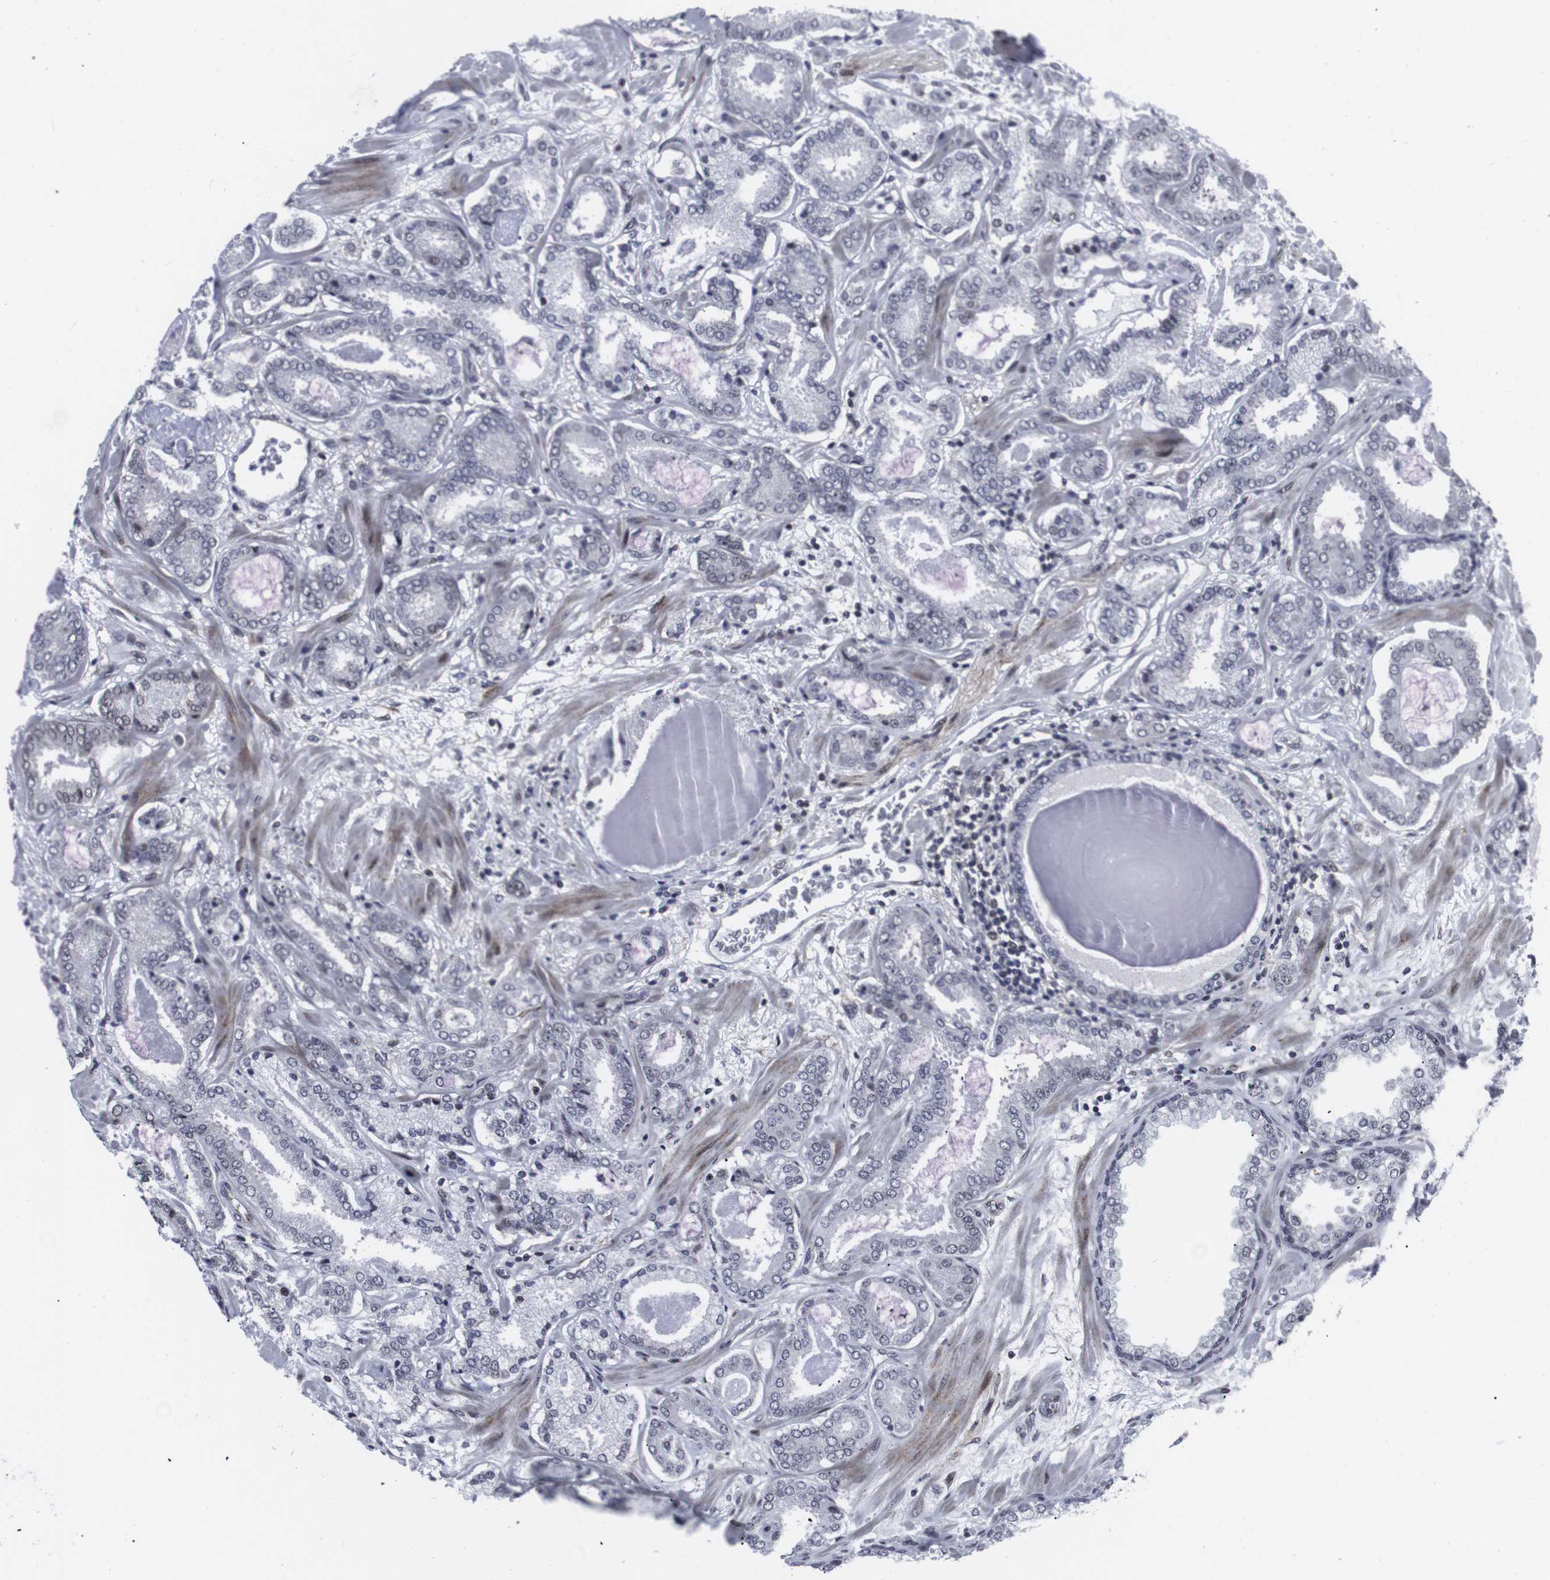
{"staining": {"intensity": "negative", "quantity": "none", "location": "none"}, "tissue": "prostate cancer", "cell_type": "Tumor cells", "image_type": "cancer", "snomed": [{"axis": "morphology", "description": "Adenocarcinoma, Low grade"}, {"axis": "topography", "description": "Prostate"}], "caption": "A photomicrograph of adenocarcinoma (low-grade) (prostate) stained for a protein reveals no brown staining in tumor cells.", "gene": "MLH1", "patient": {"sex": "male", "age": 53}}